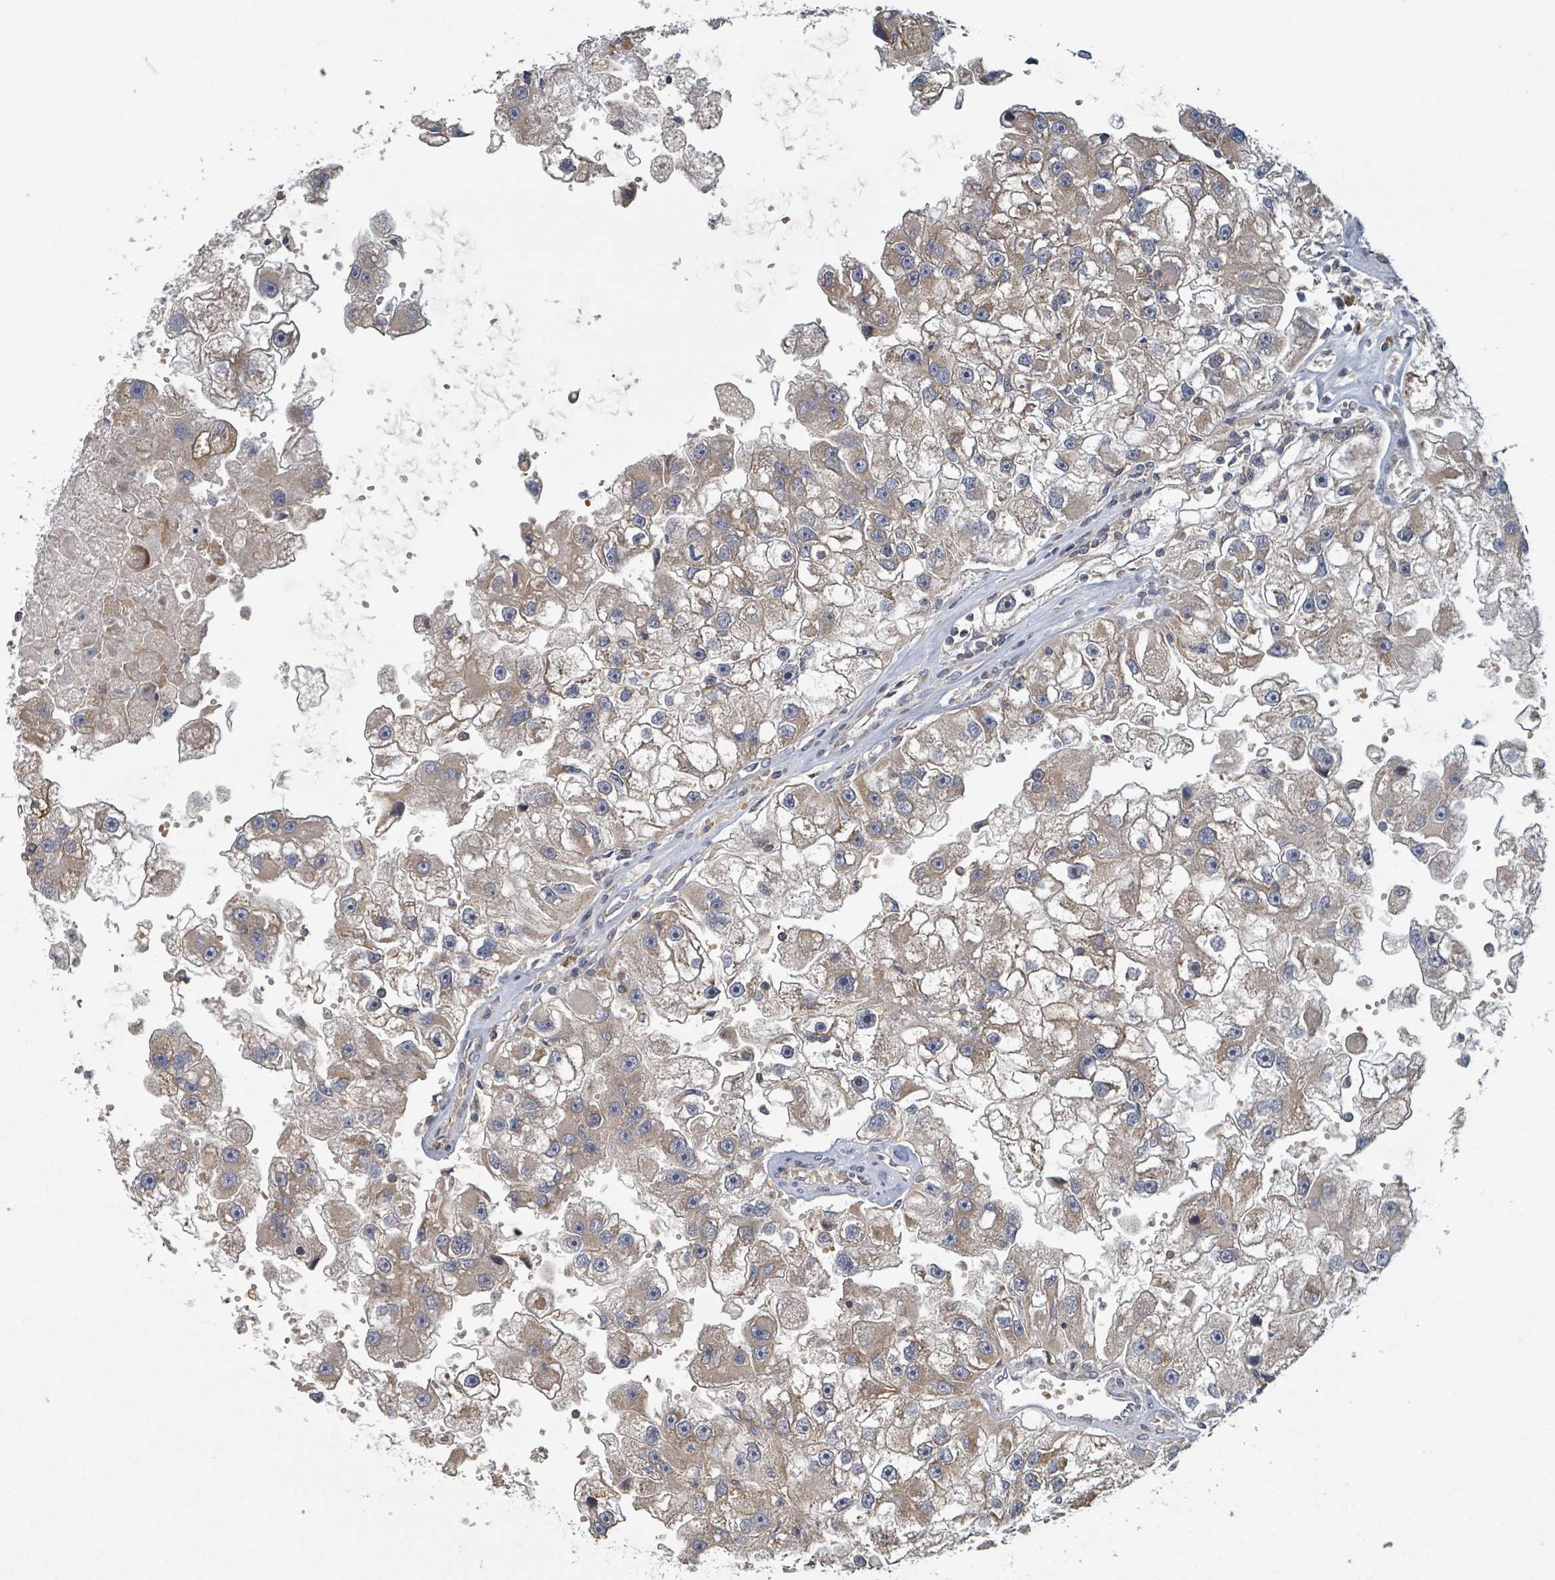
{"staining": {"intensity": "moderate", "quantity": ">75%", "location": "cytoplasmic/membranous"}, "tissue": "renal cancer", "cell_type": "Tumor cells", "image_type": "cancer", "snomed": [{"axis": "morphology", "description": "Adenocarcinoma, NOS"}, {"axis": "topography", "description": "Kidney"}], "caption": "Protein expression analysis of renal cancer displays moderate cytoplasmic/membranous expression in approximately >75% of tumor cells.", "gene": "HIVEP1", "patient": {"sex": "male", "age": 63}}